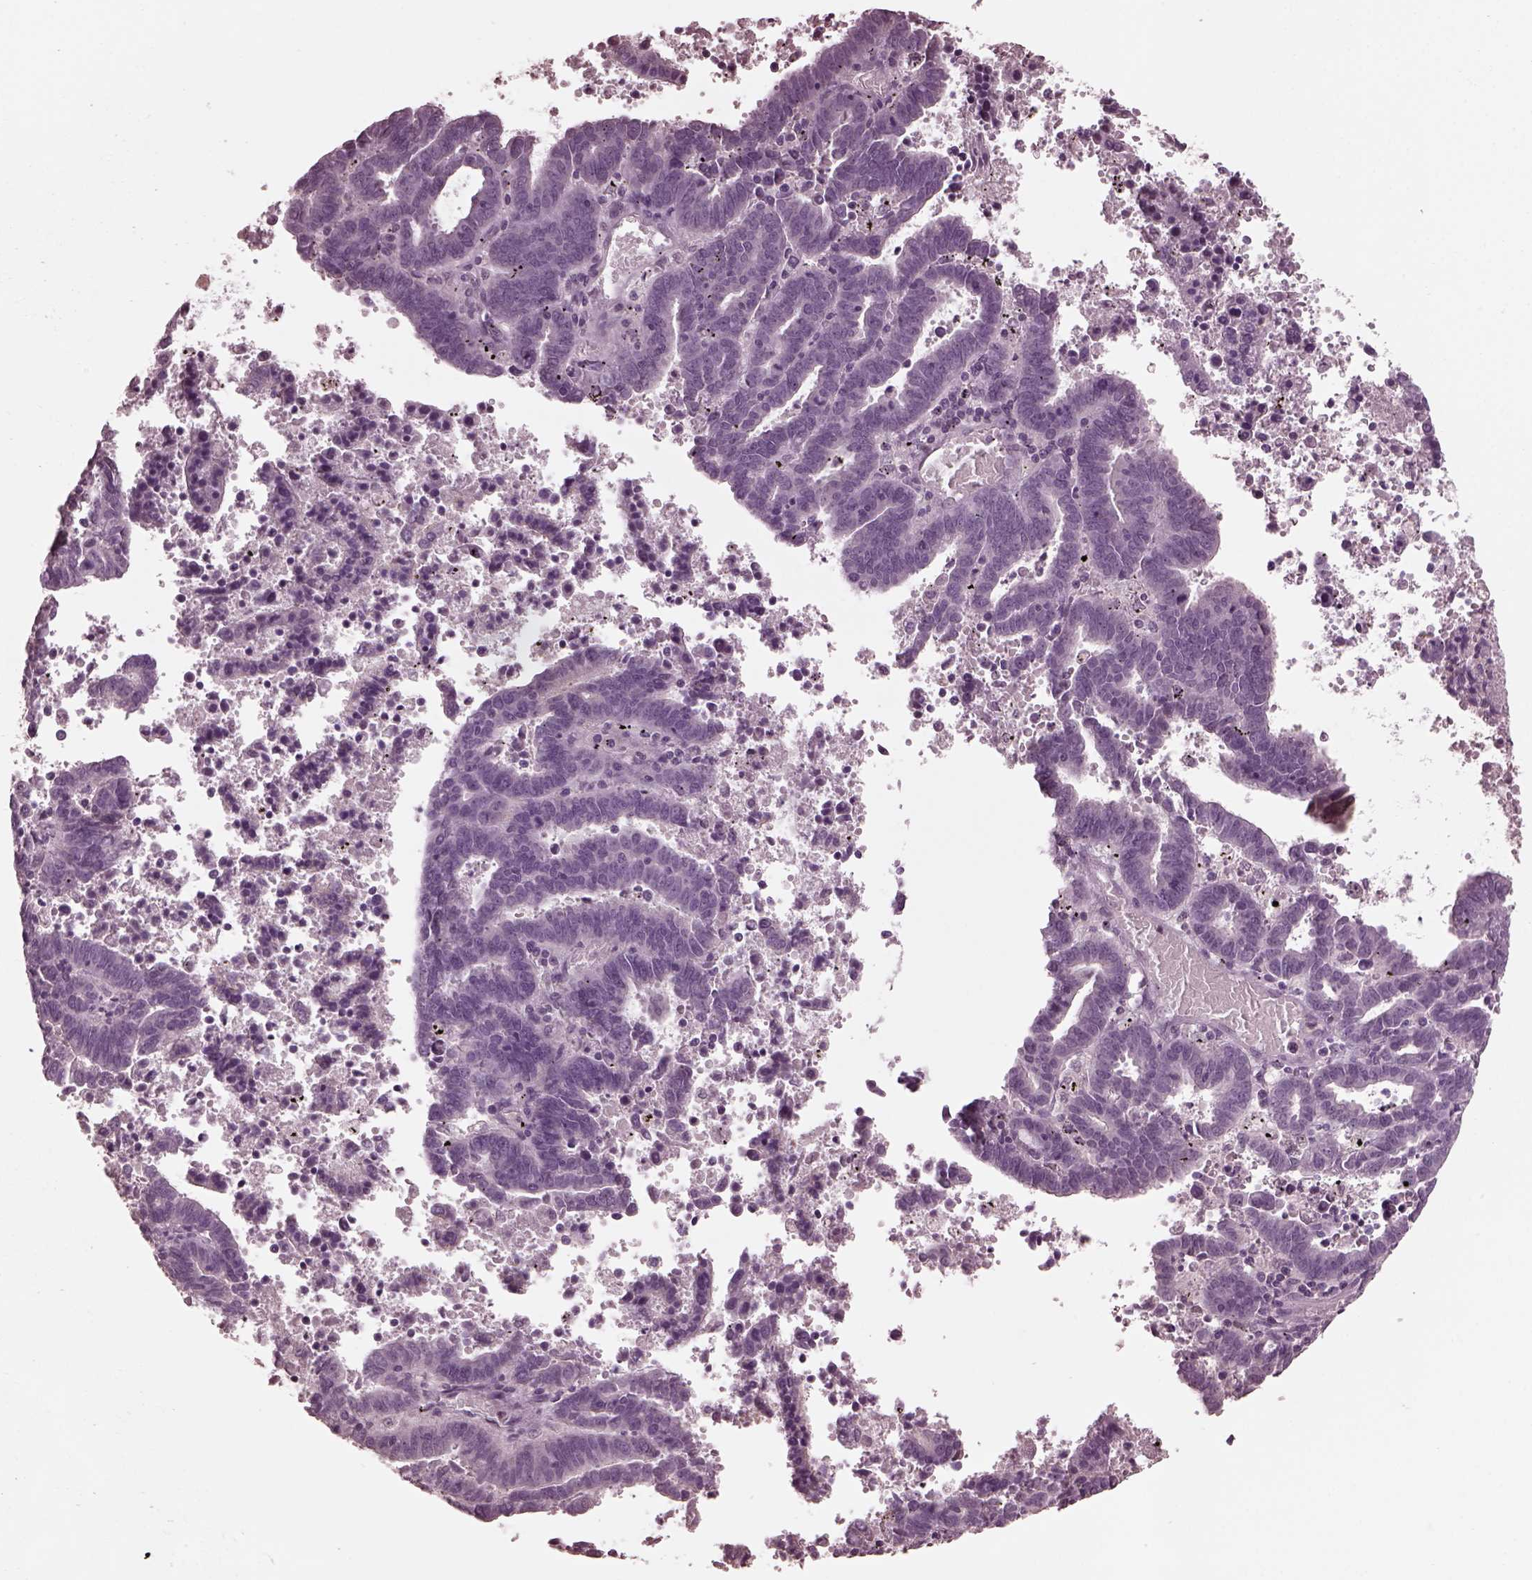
{"staining": {"intensity": "negative", "quantity": "none", "location": "none"}, "tissue": "endometrial cancer", "cell_type": "Tumor cells", "image_type": "cancer", "snomed": [{"axis": "morphology", "description": "Adenocarcinoma, NOS"}, {"axis": "topography", "description": "Uterus"}], "caption": "Immunohistochemistry of human adenocarcinoma (endometrial) demonstrates no expression in tumor cells. (Brightfield microscopy of DAB immunohistochemistry at high magnification).", "gene": "TSKS", "patient": {"sex": "female", "age": 83}}